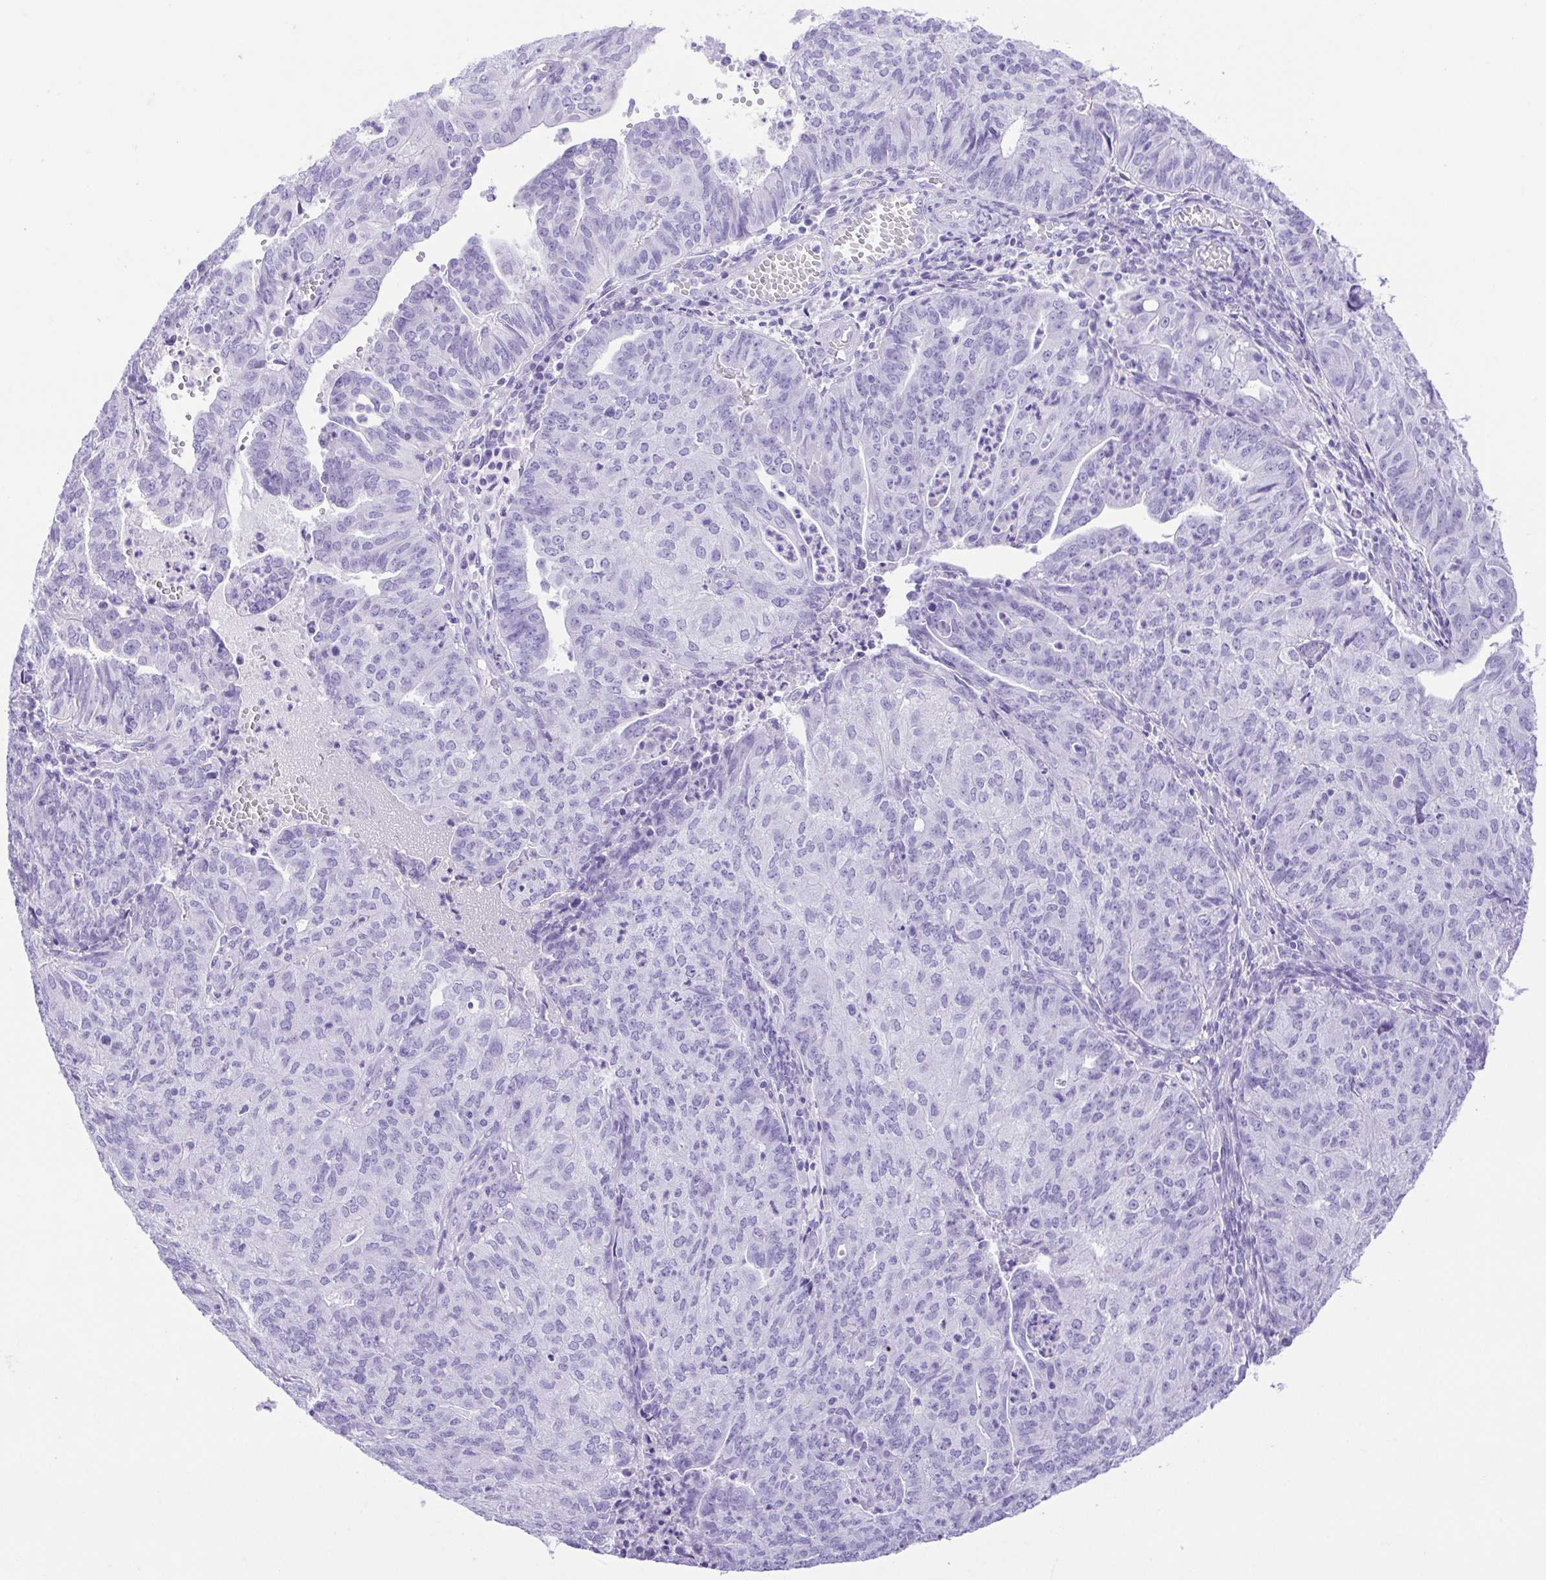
{"staining": {"intensity": "negative", "quantity": "none", "location": "none"}, "tissue": "endometrial cancer", "cell_type": "Tumor cells", "image_type": "cancer", "snomed": [{"axis": "morphology", "description": "Adenocarcinoma, NOS"}, {"axis": "topography", "description": "Endometrium"}], "caption": "DAB immunohistochemical staining of adenocarcinoma (endometrial) reveals no significant staining in tumor cells.", "gene": "CDSN", "patient": {"sex": "female", "age": 82}}